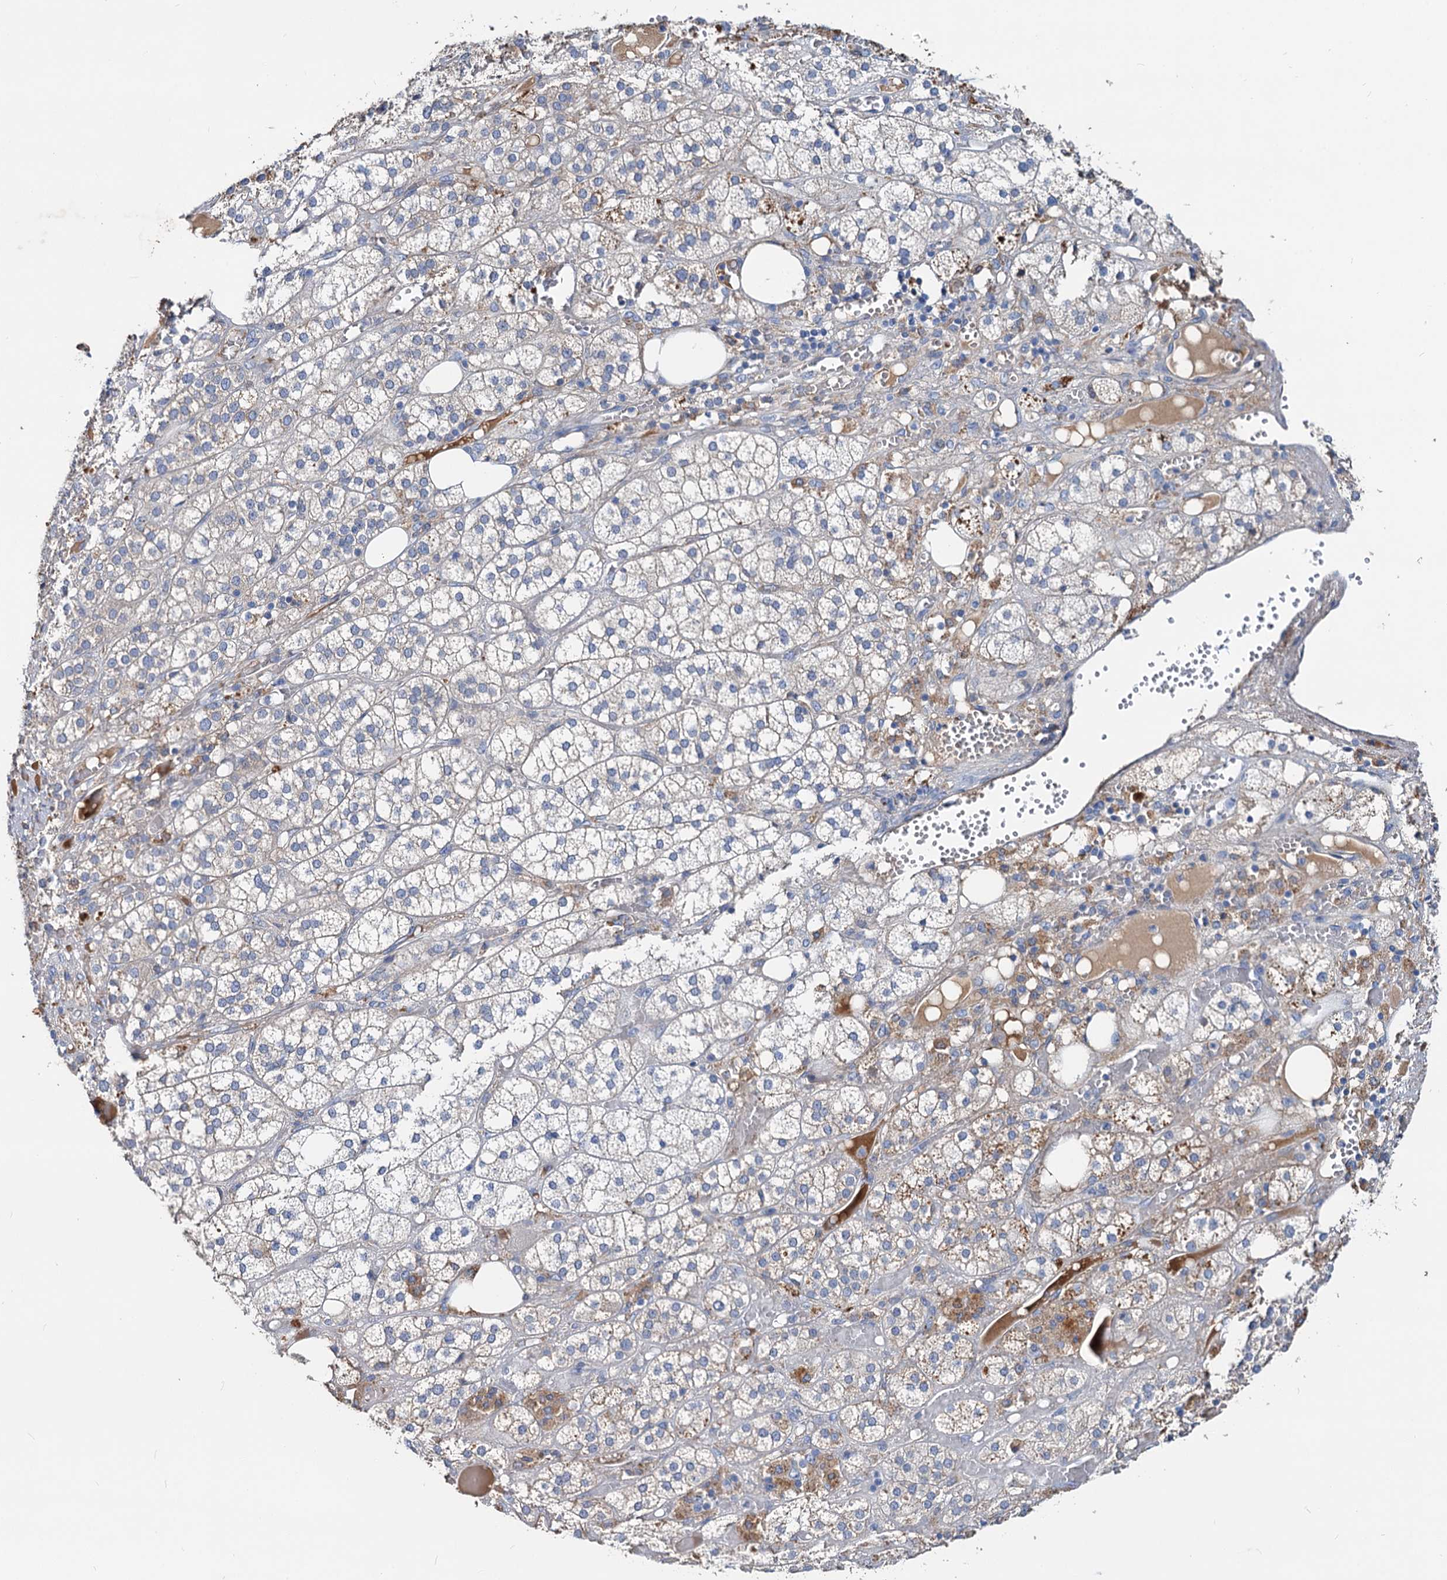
{"staining": {"intensity": "moderate", "quantity": "<25%", "location": "cytoplasmic/membranous"}, "tissue": "adrenal gland", "cell_type": "Glandular cells", "image_type": "normal", "snomed": [{"axis": "morphology", "description": "Normal tissue, NOS"}, {"axis": "topography", "description": "Adrenal gland"}], "caption": "Brown immunohistochemical staining in unremarkable human adrenal gland exhibits moderate cytoplasmic/membranous expression in approximately <25% of glandular cells.", "gene": "ACY3", "patient": {"sex": "female", "age": 61}}